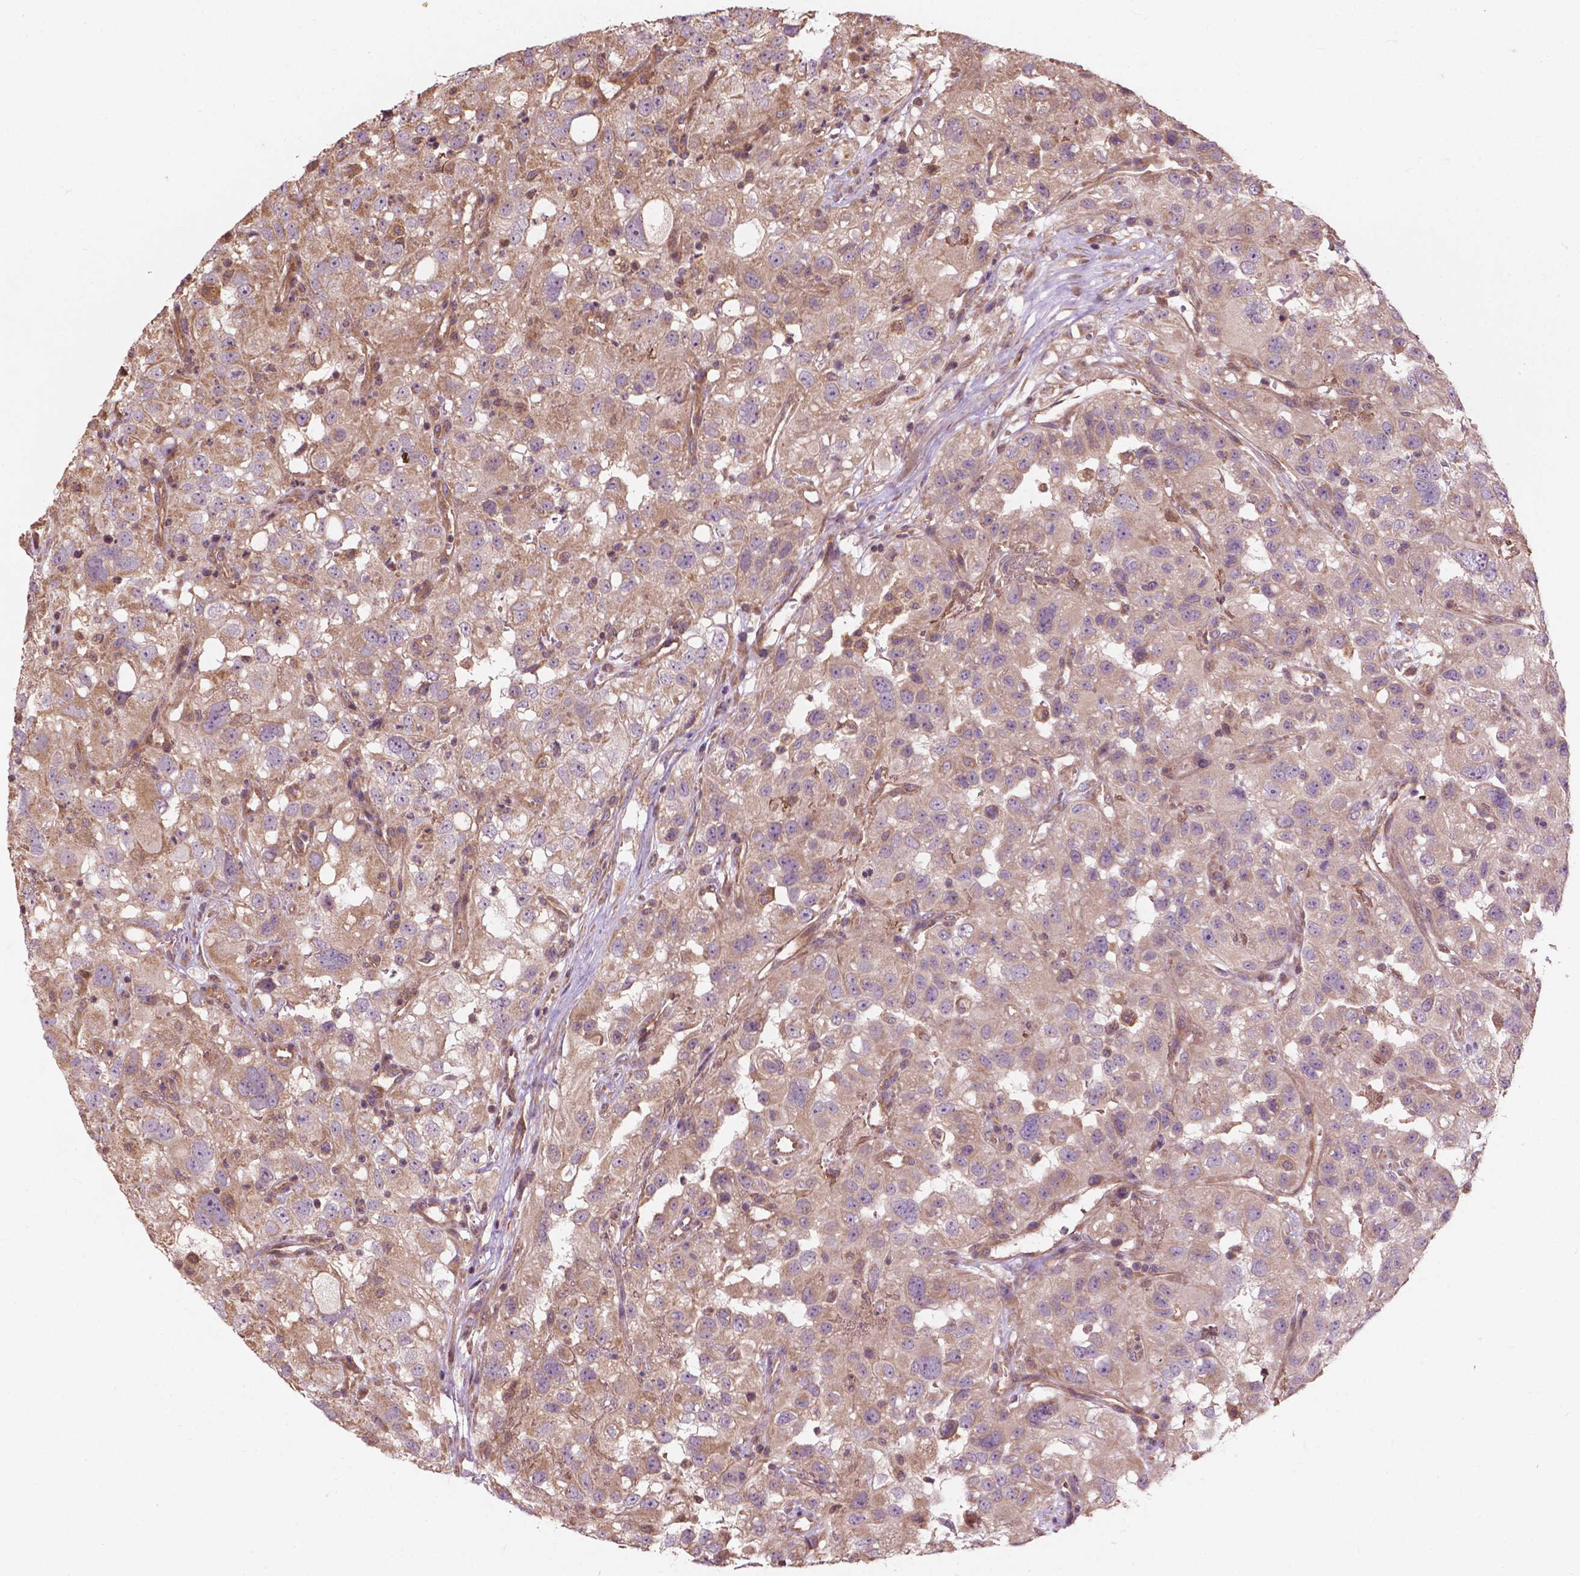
{"staining": {"intensity": "weak", "quantity": "<25%", "location": "cytoplasmic/membranous"}, "tissue": "renal cancer", "cell_type": "Tumor cells", "image_type": "cancer", "snomed": [{"axis": "morphology", "description": "Adenocarcinoma, NOS"}, {"axis": "topography", "description": "Kidney"}], "caption": "Tumor cells are negative for protein expression in human renal cancer.", "gene": "CDC42BPA", "patient": {"sex": "male", "age": 64}}